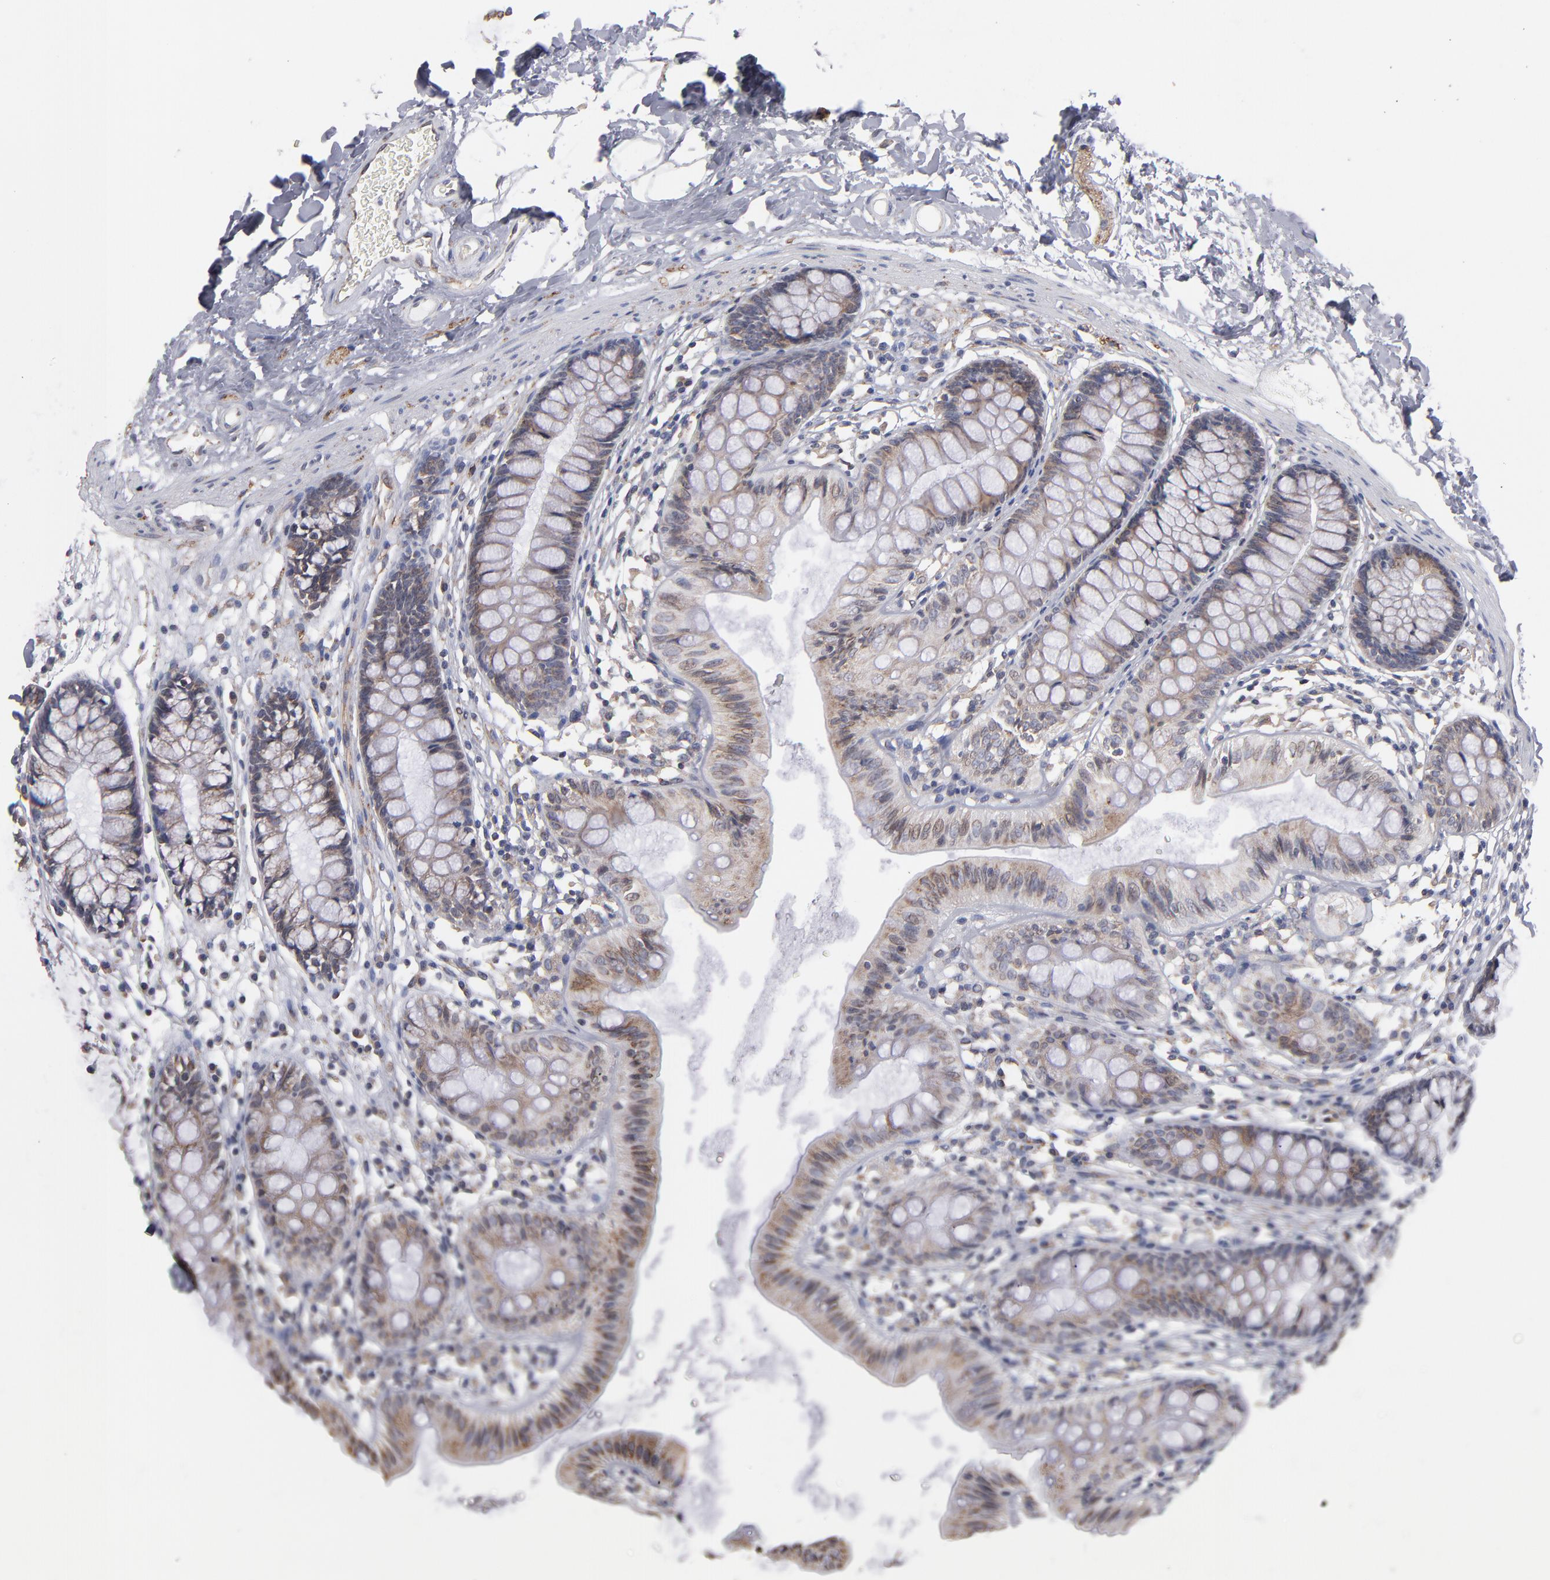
{"staining": {"intensity": "moderate", "quantity": "25%-75%", "location": "cytoplasmic/membranous"}, "tissue": "colon", "cell_type": "Endothelial cells", "image_type": "normal", "snomed": [{"axis": "morphology", "description": "Normal tissue, NOS"}, {"axis": "topography", "description": "Colon"}], "caption": "Normal colon was stained to show a protein in brown. There is medium levels of moderate cytoplasmic/membranous positivity in about 25%-75% of endothelial cells. (brown staining indicates protein expression, while blue staining denotes nuclei).", "gene": "KTN1", "patient": {"sex": "female", "age": 52}}